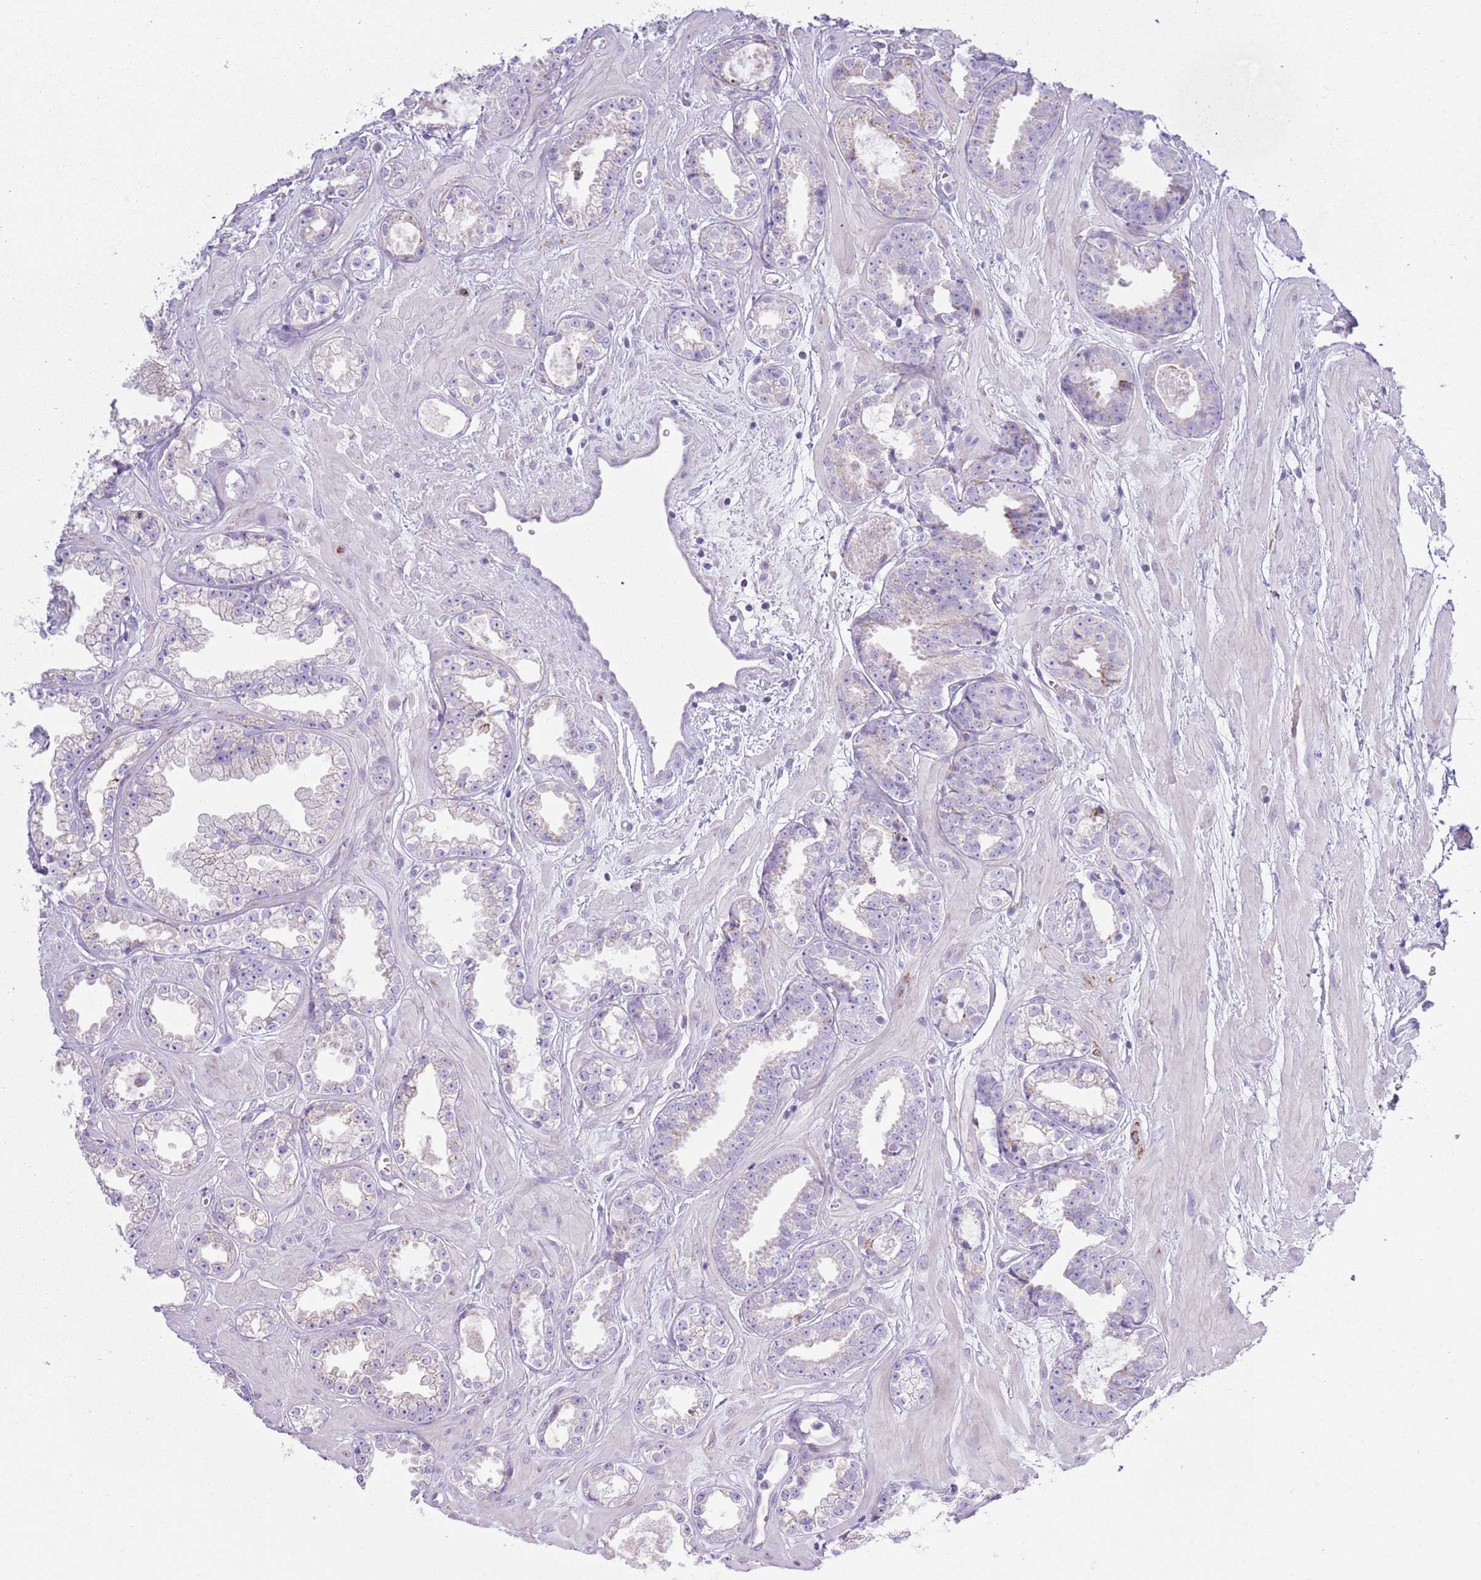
{"staining": {"intensity": "weak", "quantity": "<25%", "location": "cytoplasmic/membranous"}, "tissue": "prostate cancer", "cell_type": "Tumor cells", "image_type": "cancer", "snomed": [{"axis": "morphology", "description": "Adenocarcinoma, Low grade"}, {"axis": "topography", "description": "Prostate"}], "caption": "IHC photomicrograph of human adenocarcinoma (low-grade) (prostate) stained for a protein (brown), which shows no staining in tumor cells.", "gene": "ATP6V1B1", "patient": {"sex": "male", "age": 60}}